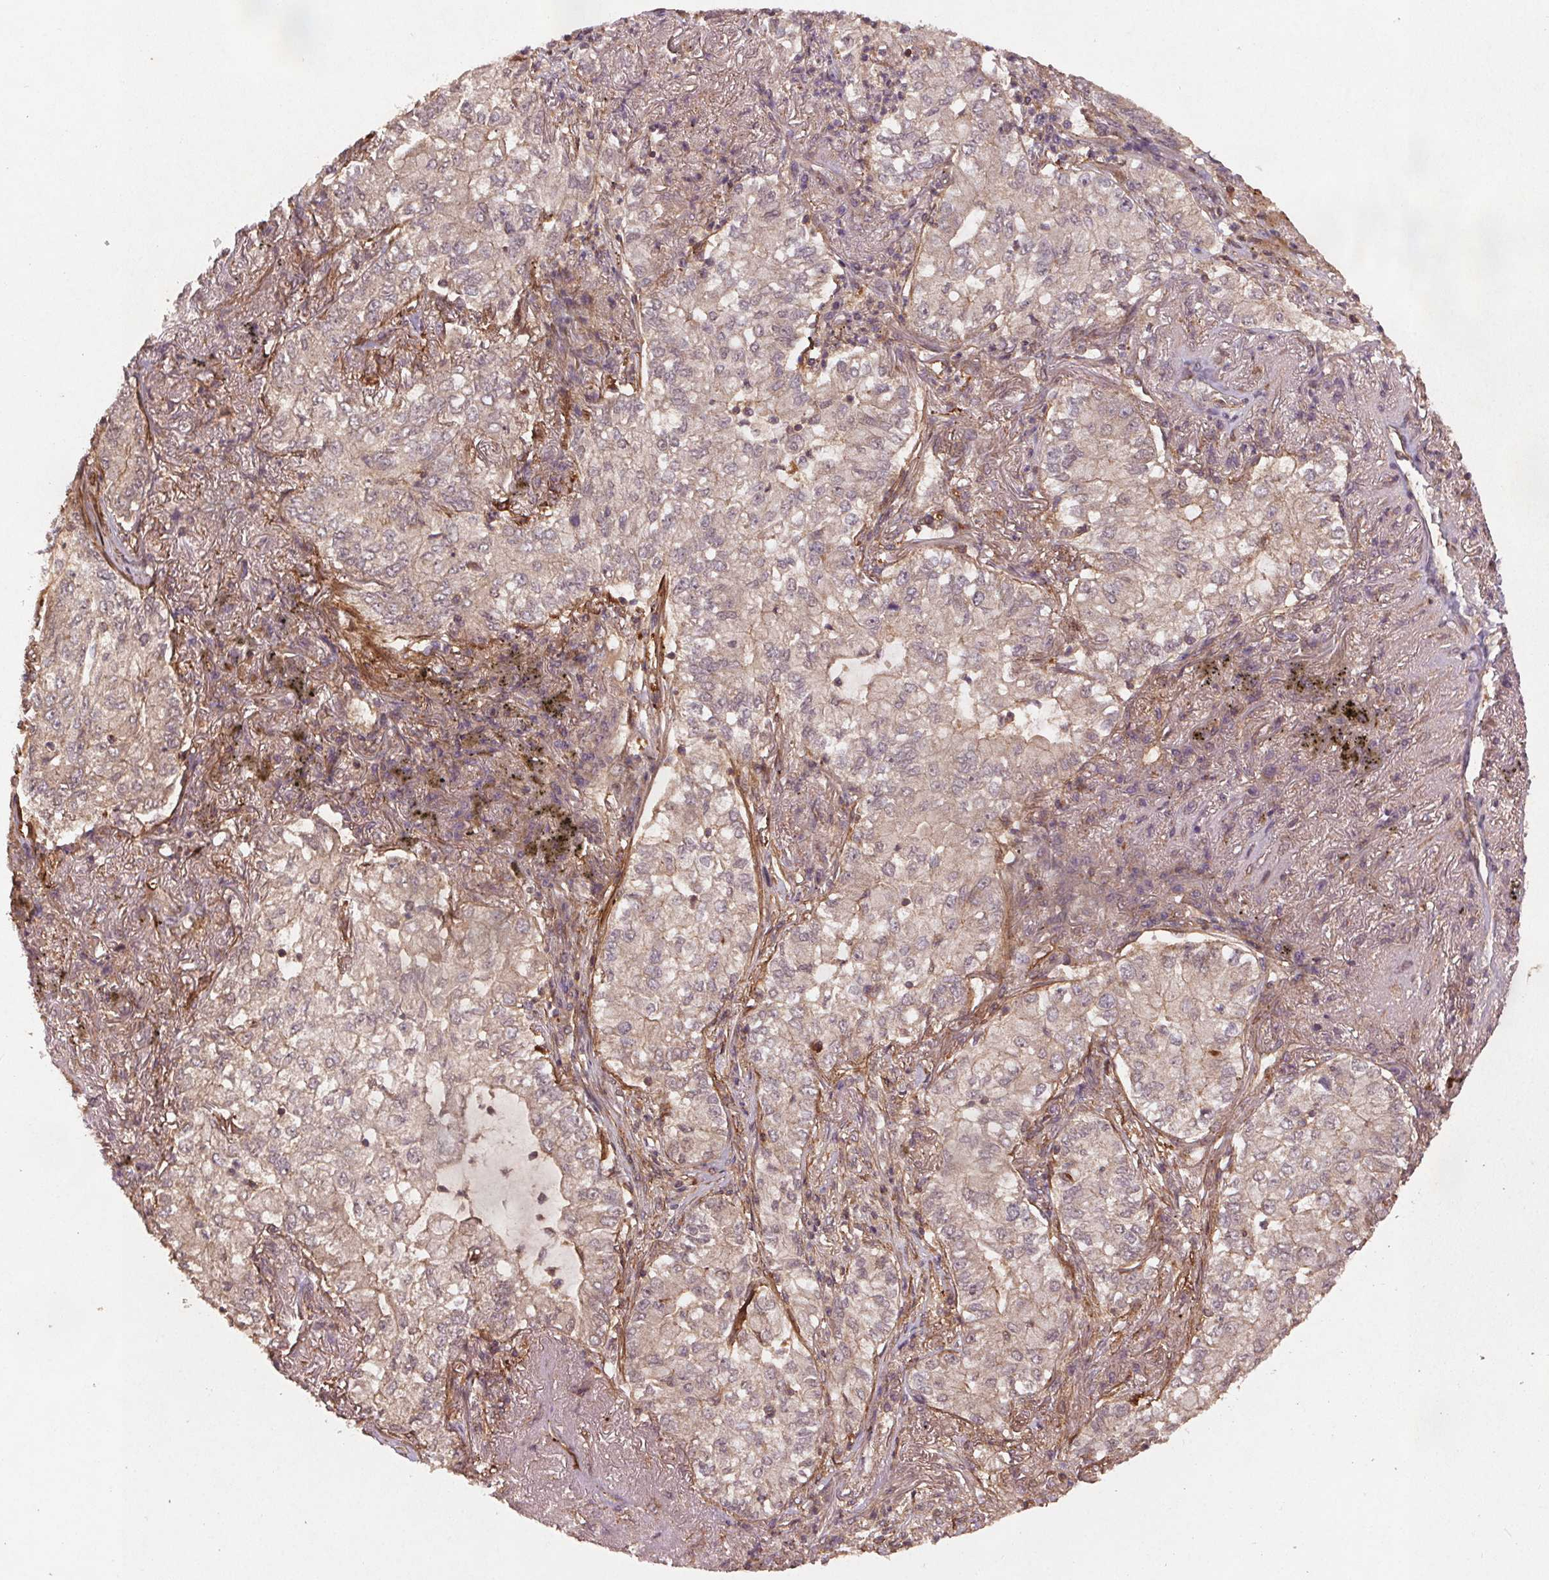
{"staining": {"intensity": "weak", "quantity": "<25%", "location": "cytoplasmic/membranous"}, "tissue": "lung cancer", "cell_type": "Tumor cells", "image_type": "cancer", "snomed": [{"axis": "morphology", "description": "Adenocarcinoma, NOS"}, {"axis": "topography", "description": "Lung"}], "caption": "Human lung cancer (adenocarcinoma) stained for a protein using IHC exhibits no positivity in tumor cells.", "gene": "SEC14L2", "patient": {"sex": "female", "age": 73}}